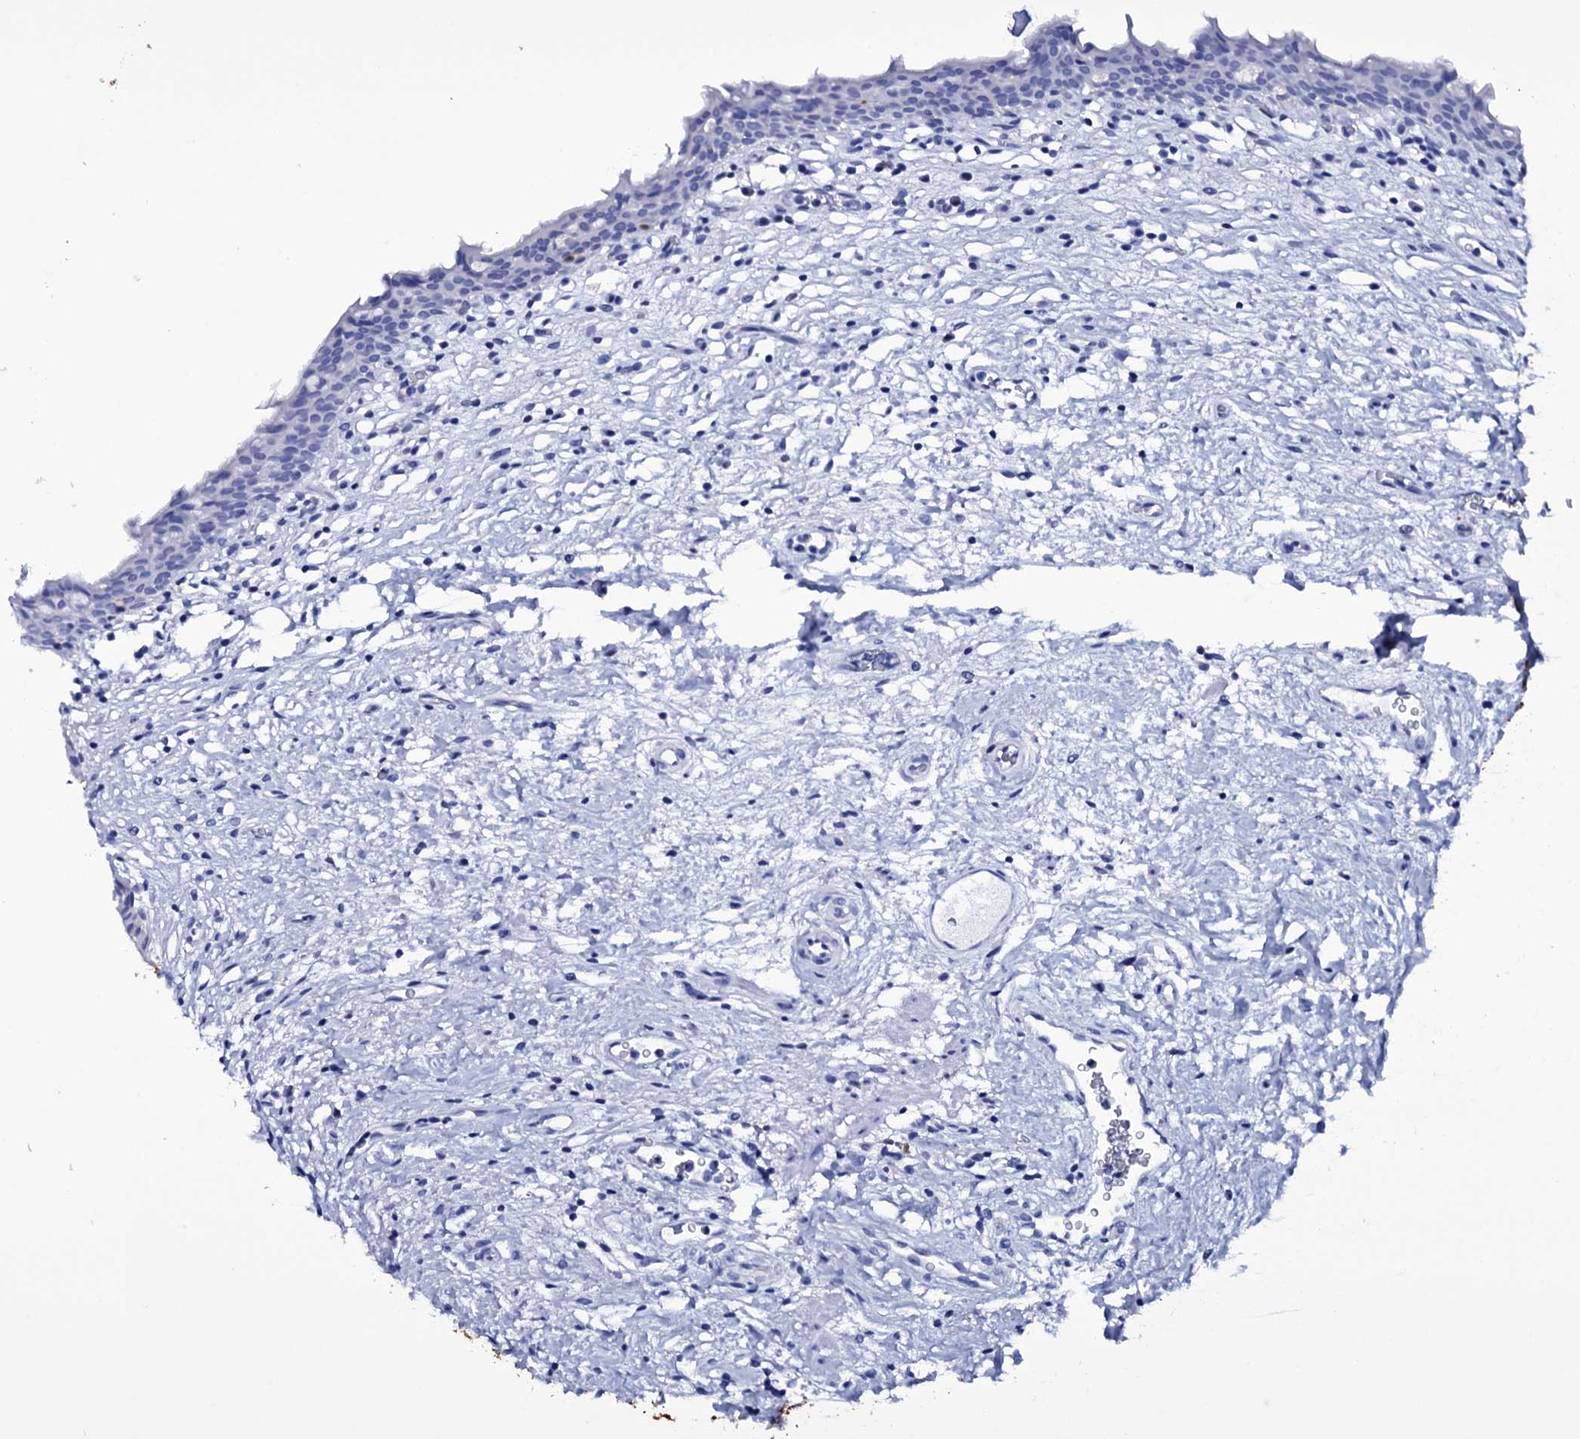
{"staining": {"intensity": "negative", "quantity": "none", "location": "none"}, "tissue": "urinary bladder", "cell_type": "Urothelial cells", "image_type": "normal", "snomed": [{"axis": "morphology", "description": "Normal tissue, NOS"}, {"axis": "morphology", "description": "Inflammation, NOS"}, {"axis": "topography", "description": "Urinary bladder"}], "caption": "Immunohistochemistry (IHC) histopathology image of benign urinary bladder stained for a protein (brown), which demonstrates no staining in urothelial cells. The staining is performed using DAB brown chromogen with nuclei counter-stained in using hematoxylin.", "gene": "ITPRID2", "patient": {"sex": "male", "age": 63}}